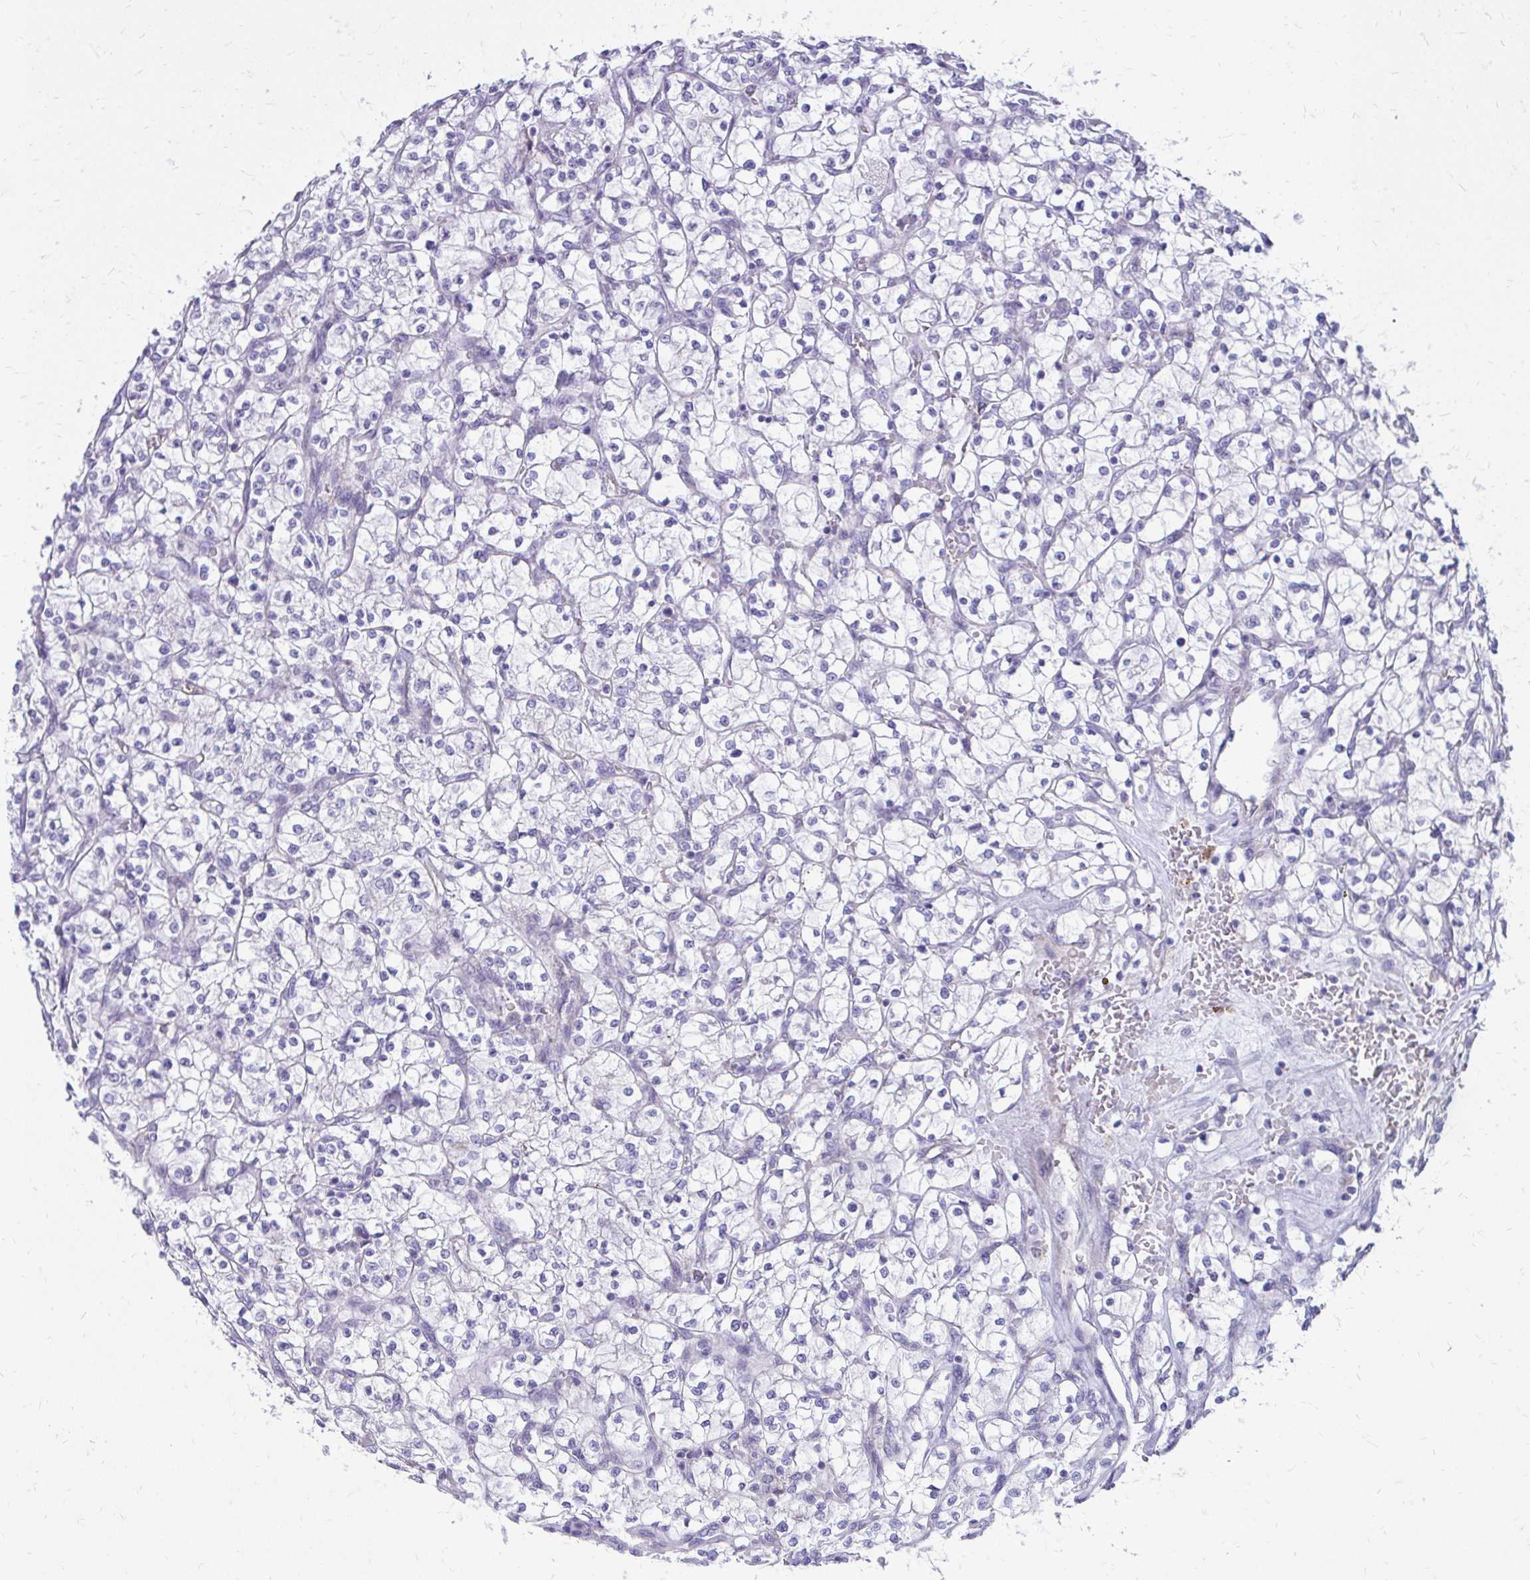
{"staining": {"intensity": "negative", "quantity": "none", "location": "none"}, "tissue": "renal cancer", "cell_type": "Tumor cells", "image_type": "cancer", "snomed": [{"axis": "morphology", "description": "Adenocarcinoma, NOS"}, {"axis": "topography", "description": "Kidney"}], "caption": "Immunohistochemistry (IHC) image of neoplastic tissue: human adenocarcinoma (renal) stained with DAB (3,3'-diaminobenzidine) reveals no significant protein positivity in tumor cells.", "gene": "SIGLEC11", "patient": {"sex": "female", "age": 64}}